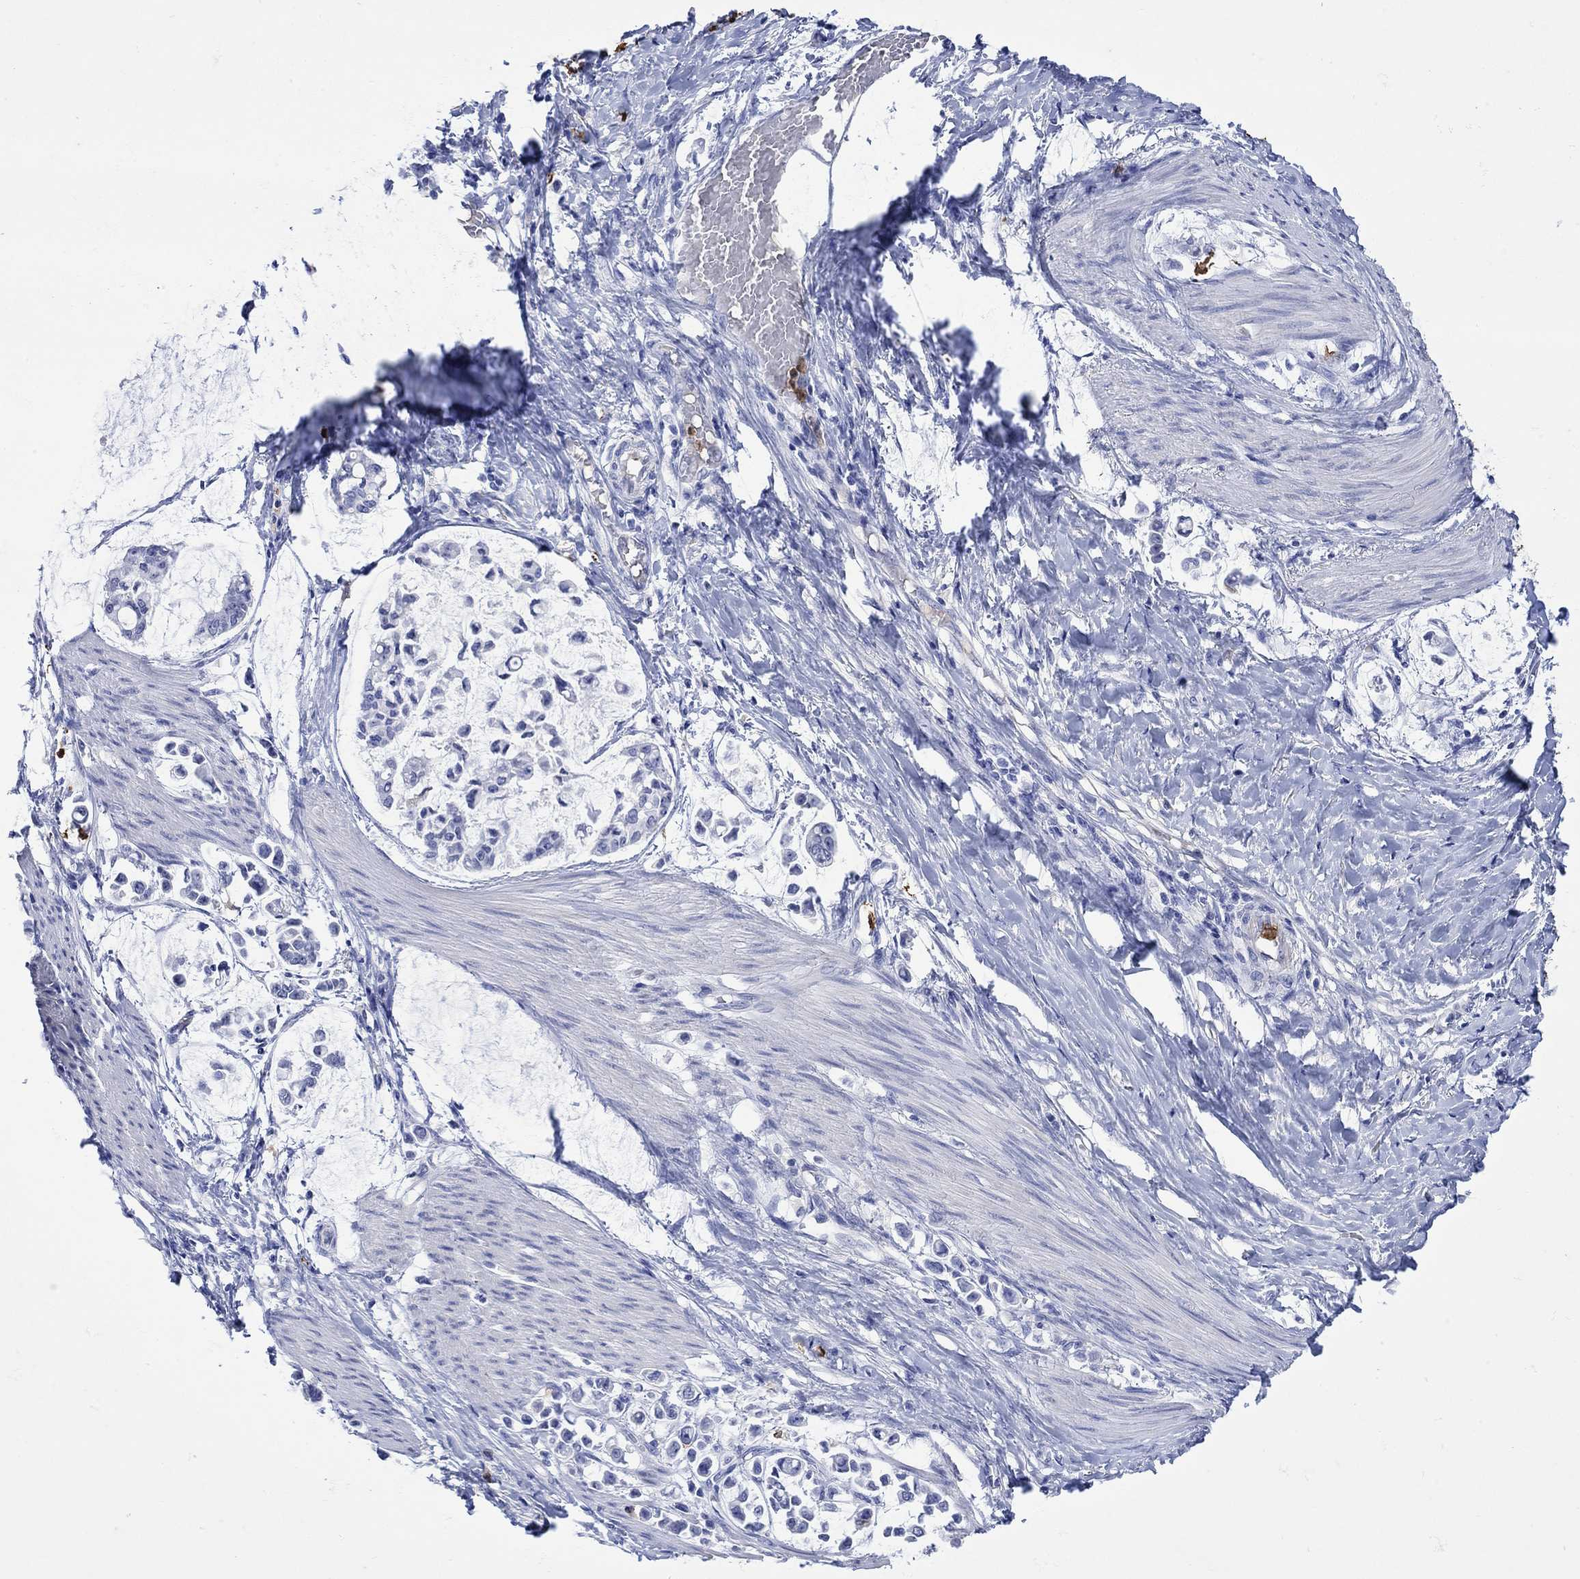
{"staining": {"intensity": "negative", "quantity": "none", "location": "none"}, "tissue": "stomach cancer", "cell_type": "Tumor cells", "image_type": "cancer", "snomed": [{"axis": "morphology", "description": "Adenocarcinoma, NOS"}, {"axis": "topography", "description": "Stomach"}], "caption": "DAB immunohistochemical staining of stomach cancer shows no significant positivity in tumor cells.", "gene": "LINGO3", "patient": {"sex": "male", "age": 82}}